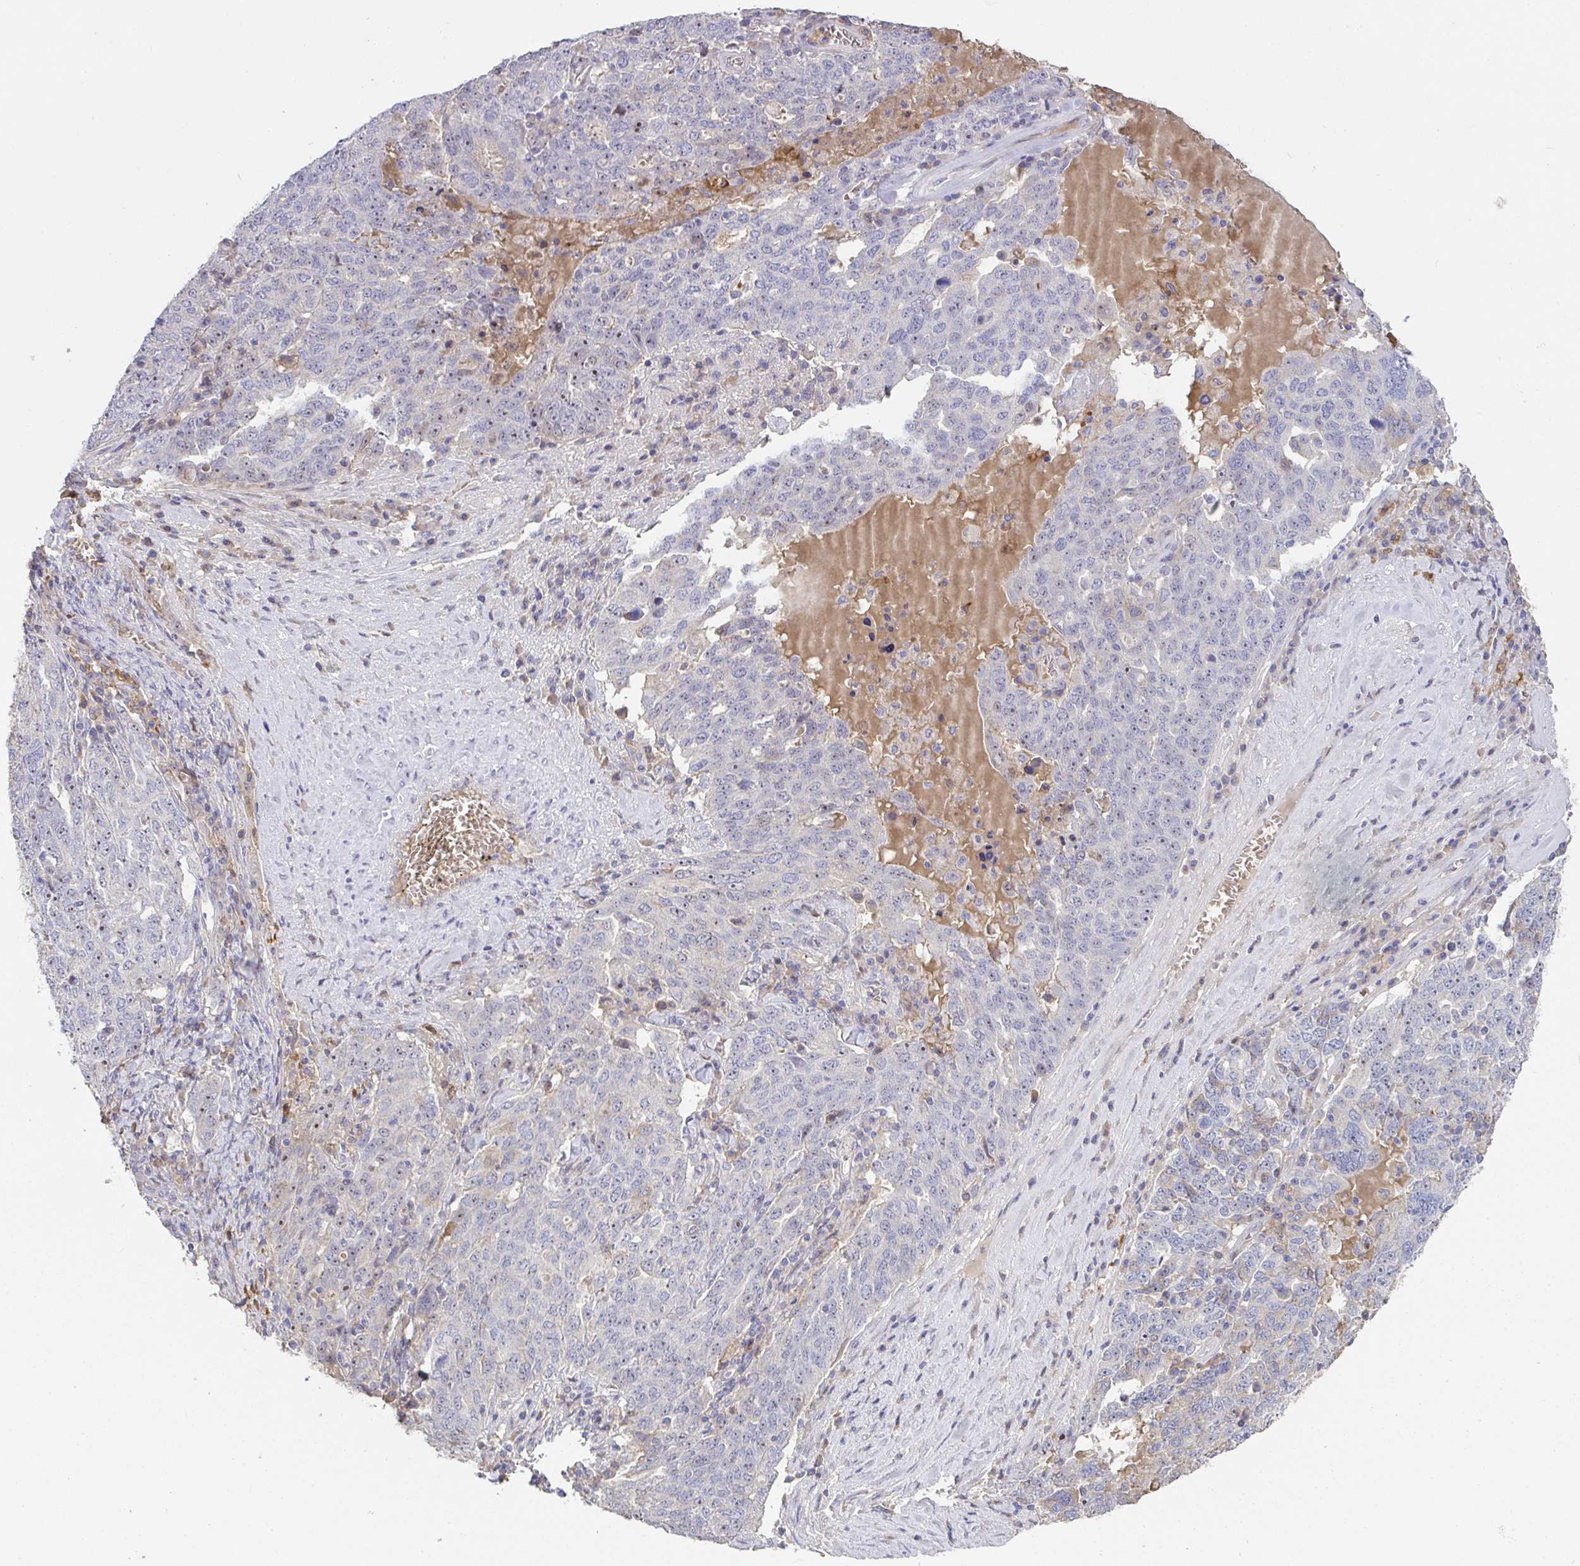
{"staining": {"intensity": "negative", "quantity": "none", "location": "none"}, "tissue": "ovarian cancer", "cell_type": "Tumor cells", "image_type": "cancer", "snomed": [{"axis": "morphology", "description": "Carcinoma, endometroid"}, {"axis": "topography", "description": "Ovary"}], "caption": "Tumor cells show no significant expression in ovarian cancer (endometroid carcinoma).", "gene": "ANO5", "patient": {"sex": "female", "age": 62}}